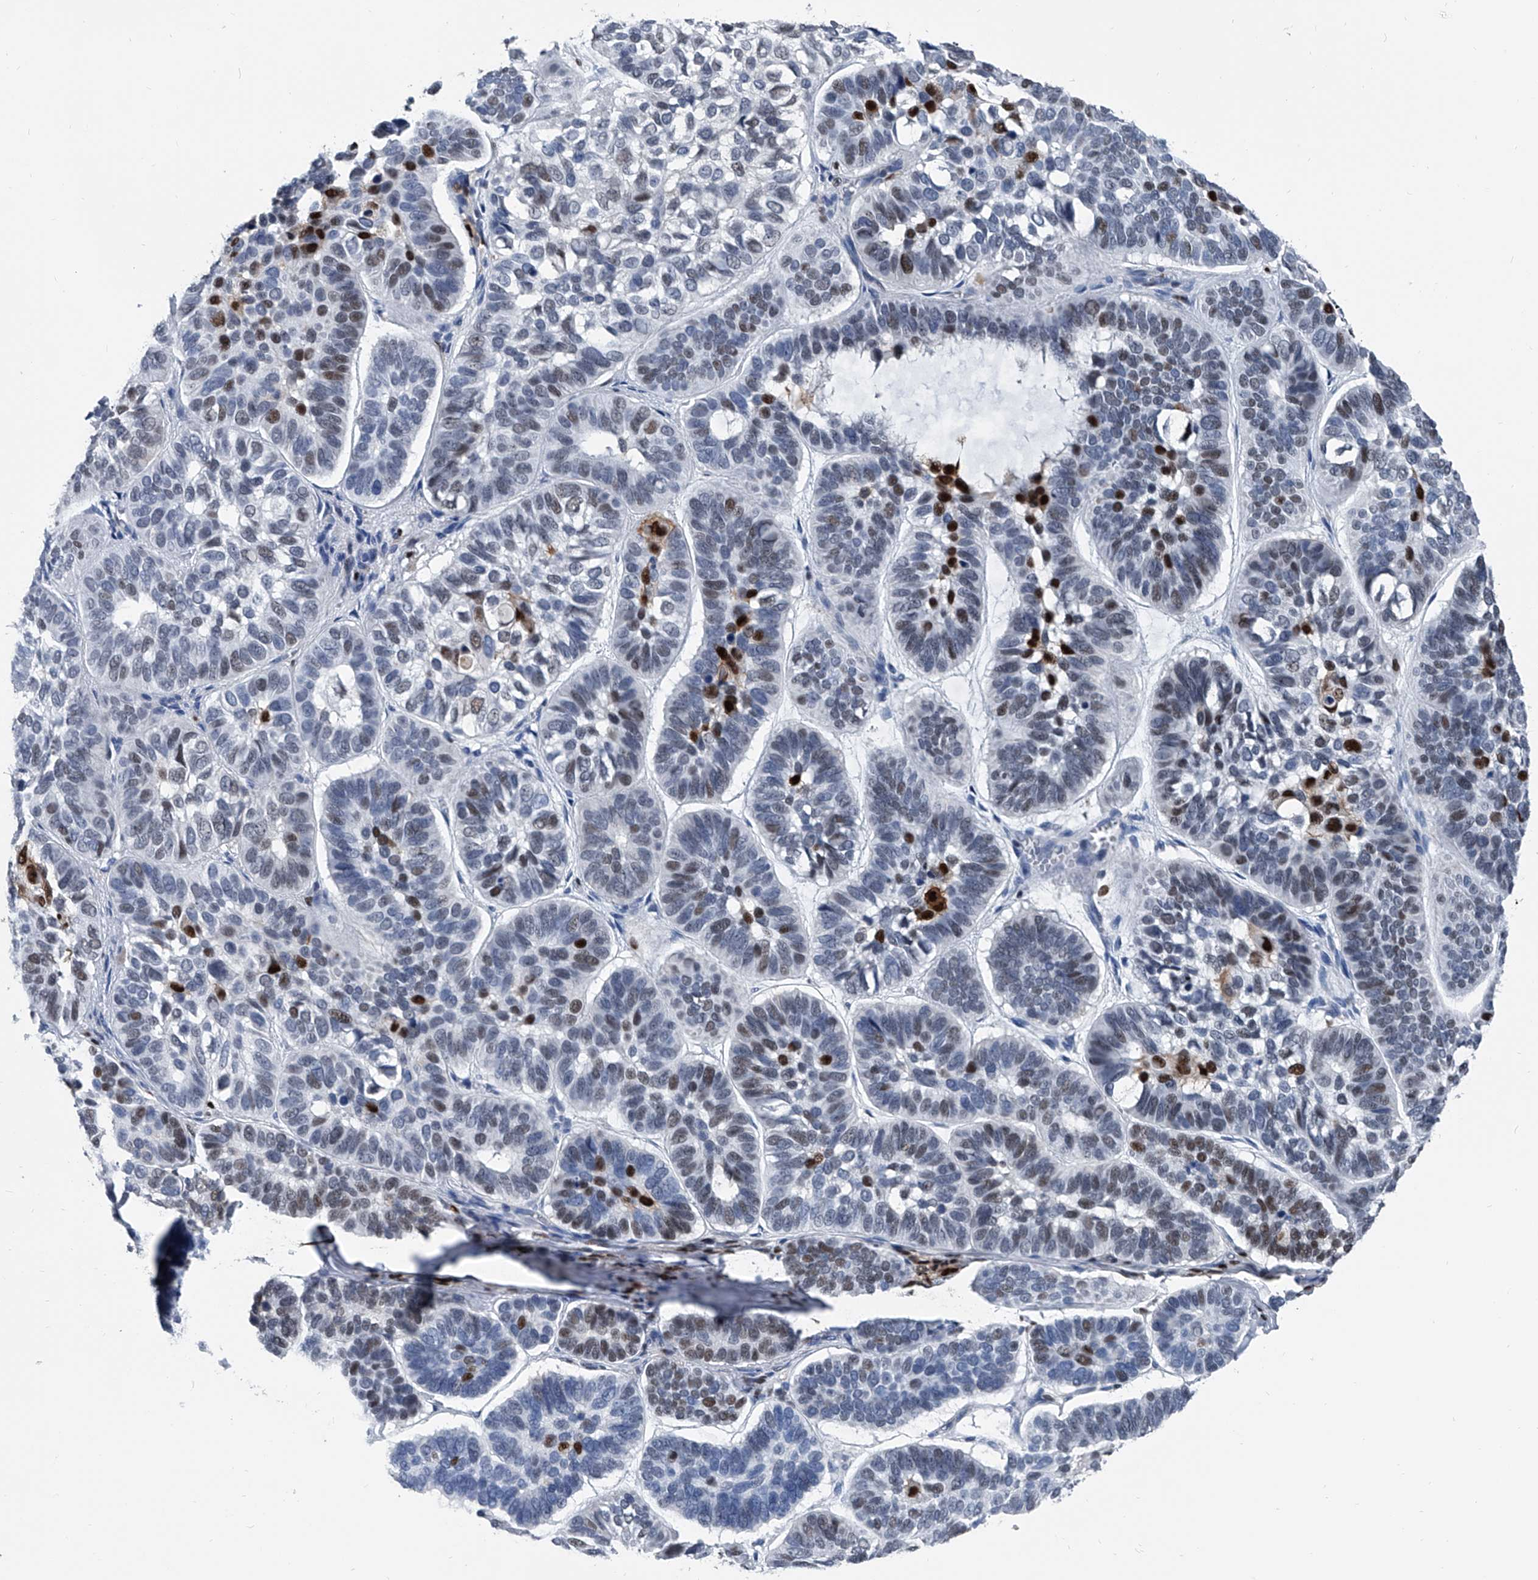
{"staining": {"intensity": "weak", "quantity": "<25%", "location": "nuclear"}, "tissue": "skin cancer", "cell_type": "Tumor cells", "image_type": "cancer", "snomed": [{"axis": "morphology", "description": "Basal cell carcinoma"}, {"axis": "topography", "description": "Skin"}], "caption": "Immunohistochemical staining of skin basal cell carcinoma reveals no significant expression in tumor cells.", "gene": "FKBP5", "patient": {"sex": "male", "age": 62}}